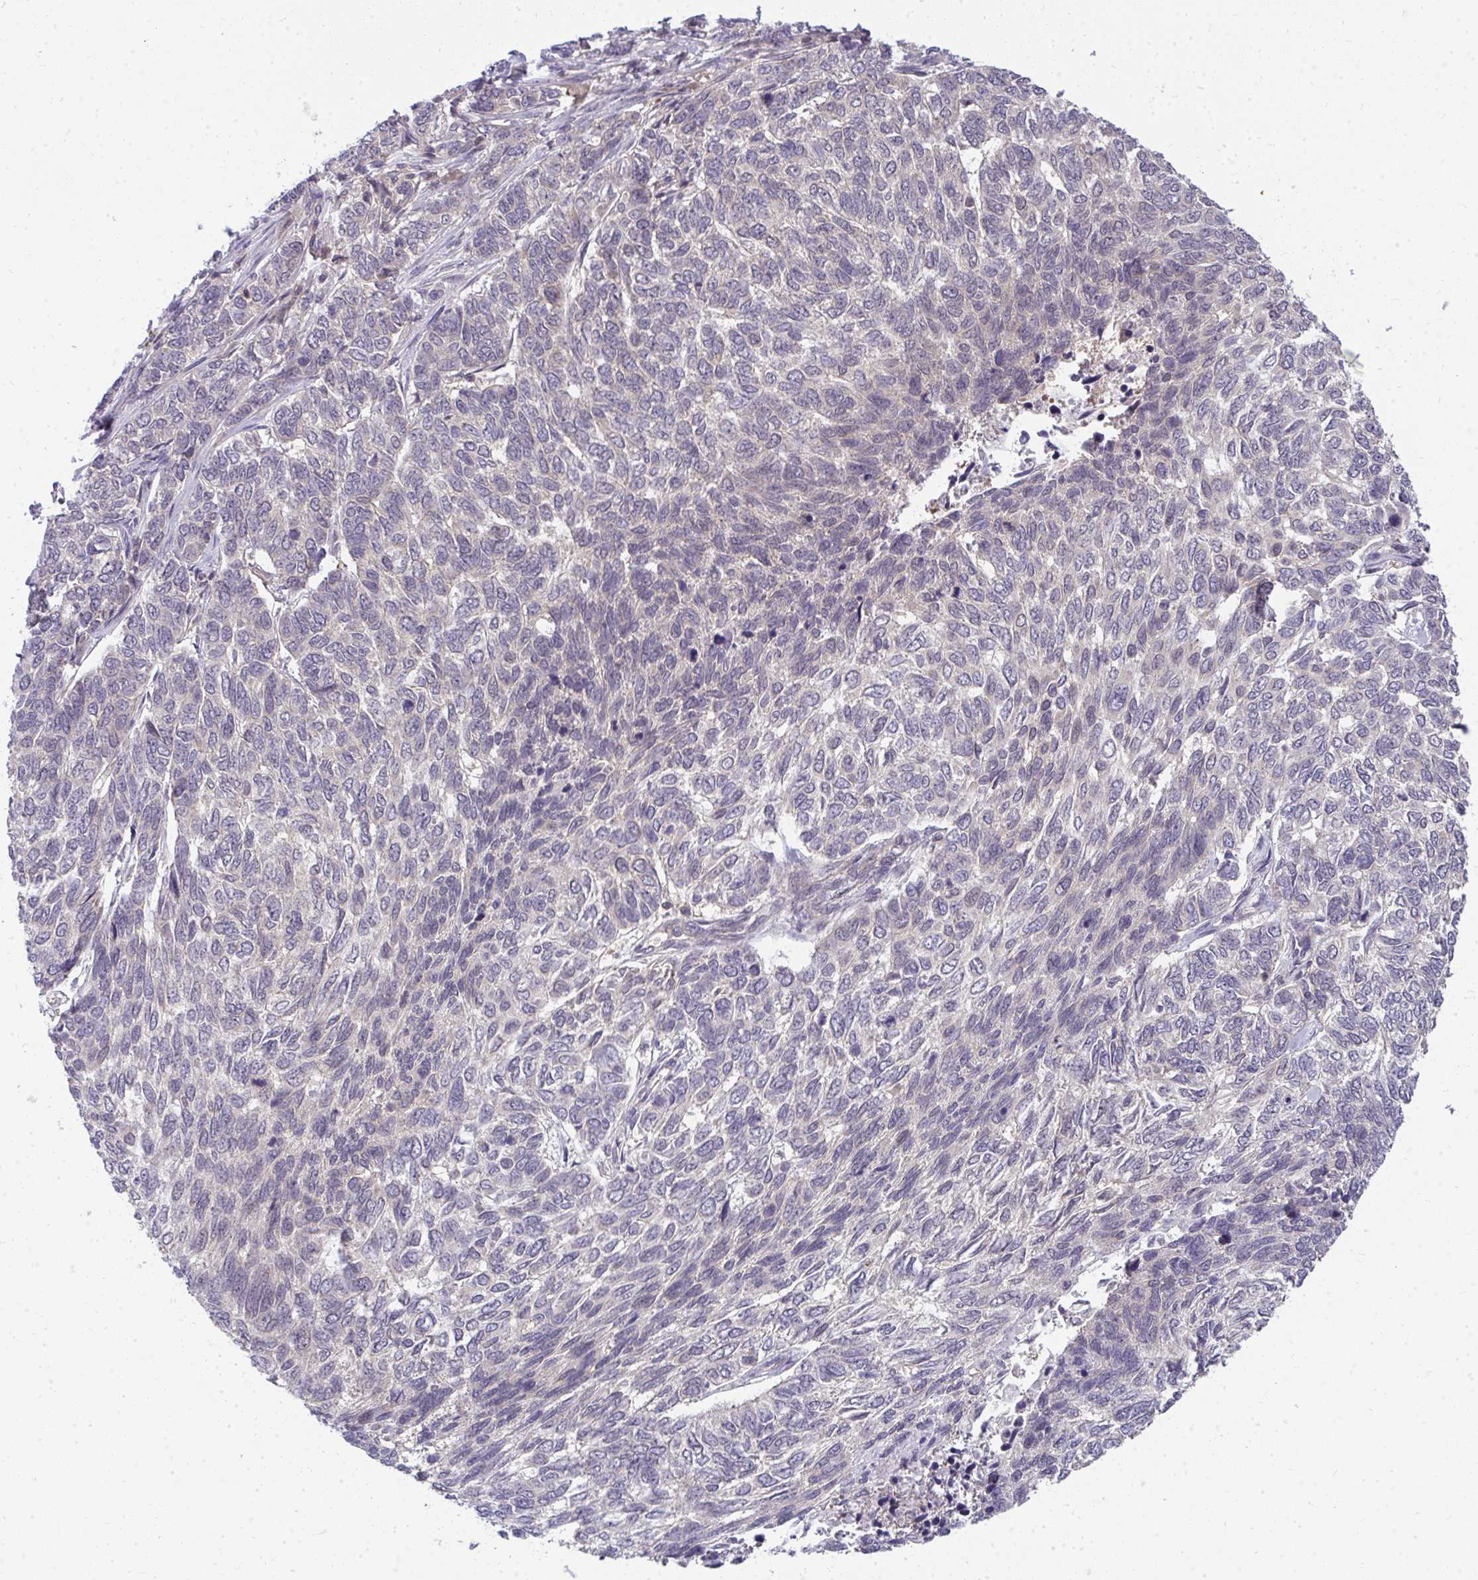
{"staining": {"intensity": "negative", "quantity": "none", "location": "none"}, "tissue": "skin cancer", "cell_type": "Tumor cells", "image_type": "cancer", "snomed": [{"axis": "morphology", "description": "Basal cell carcinoma"}, {"axis": "topography", "description": "Skin"}], "caption": "Tumor cells are negative for brown protein staining in skin cancer (basal cell carcinoma). (DAB IHC with hematoxylin counter stain).", "gene": "HDHD2", "patient": {"sex": "female", "age": 65}}